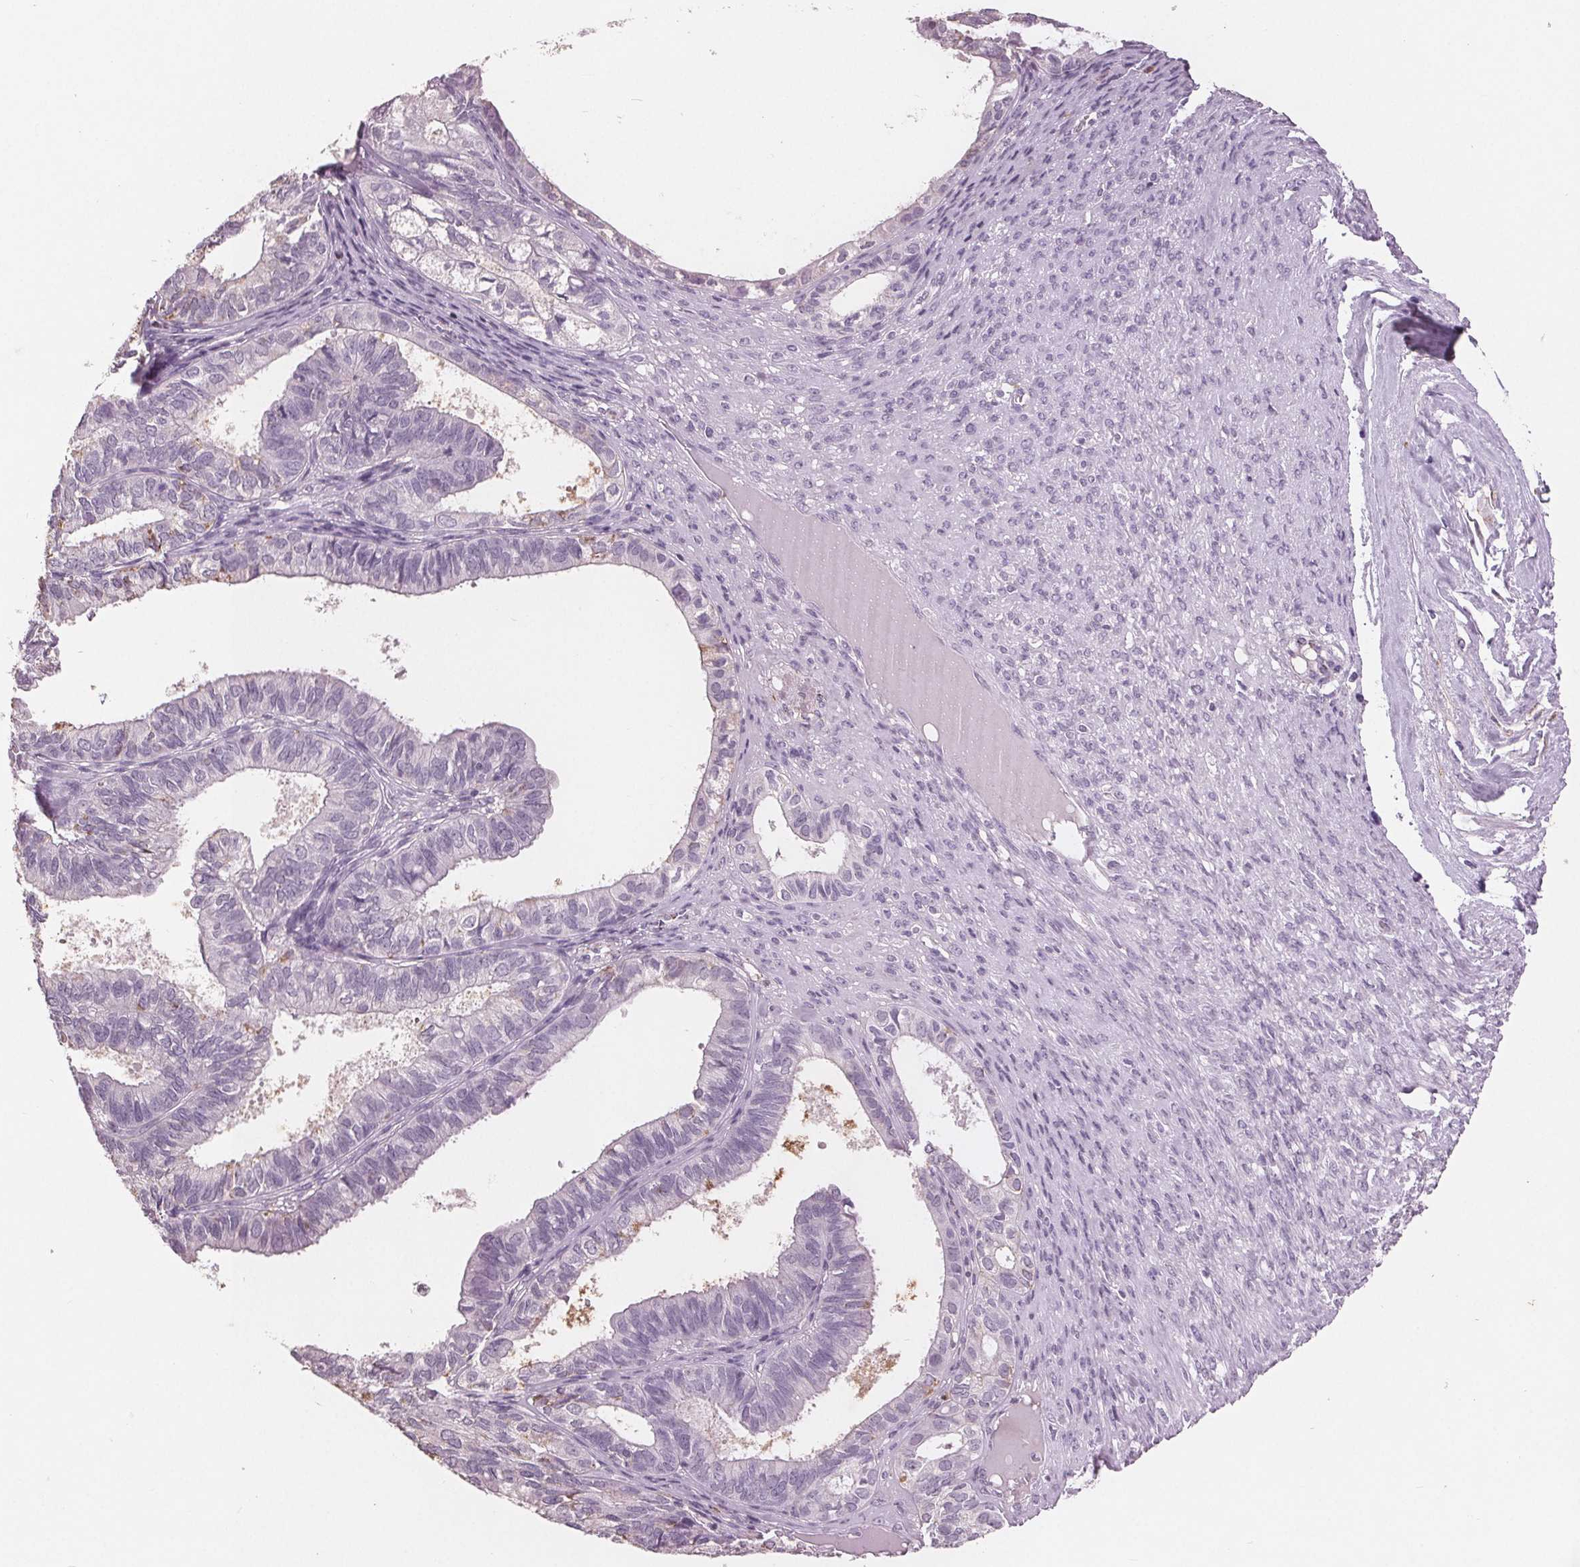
{"staining": {"intensity": "negative", "quantity": "none", "location": "none"}, "tissue": "ovarian cancer", "cell_type": "Tumor cells", "image_type": "cancer", "snomed": [{"axis": "morphology", "description": "Carcinoma, endometroid"}, {"axis": "topography", "description": "Ovary"}], "caption": "The IHC photomicrograph has no significant expression in tumor cells of ovarian cancer tissue.", "gene": "PTPN14", "patient": {"sex": "female", "age": 64}}